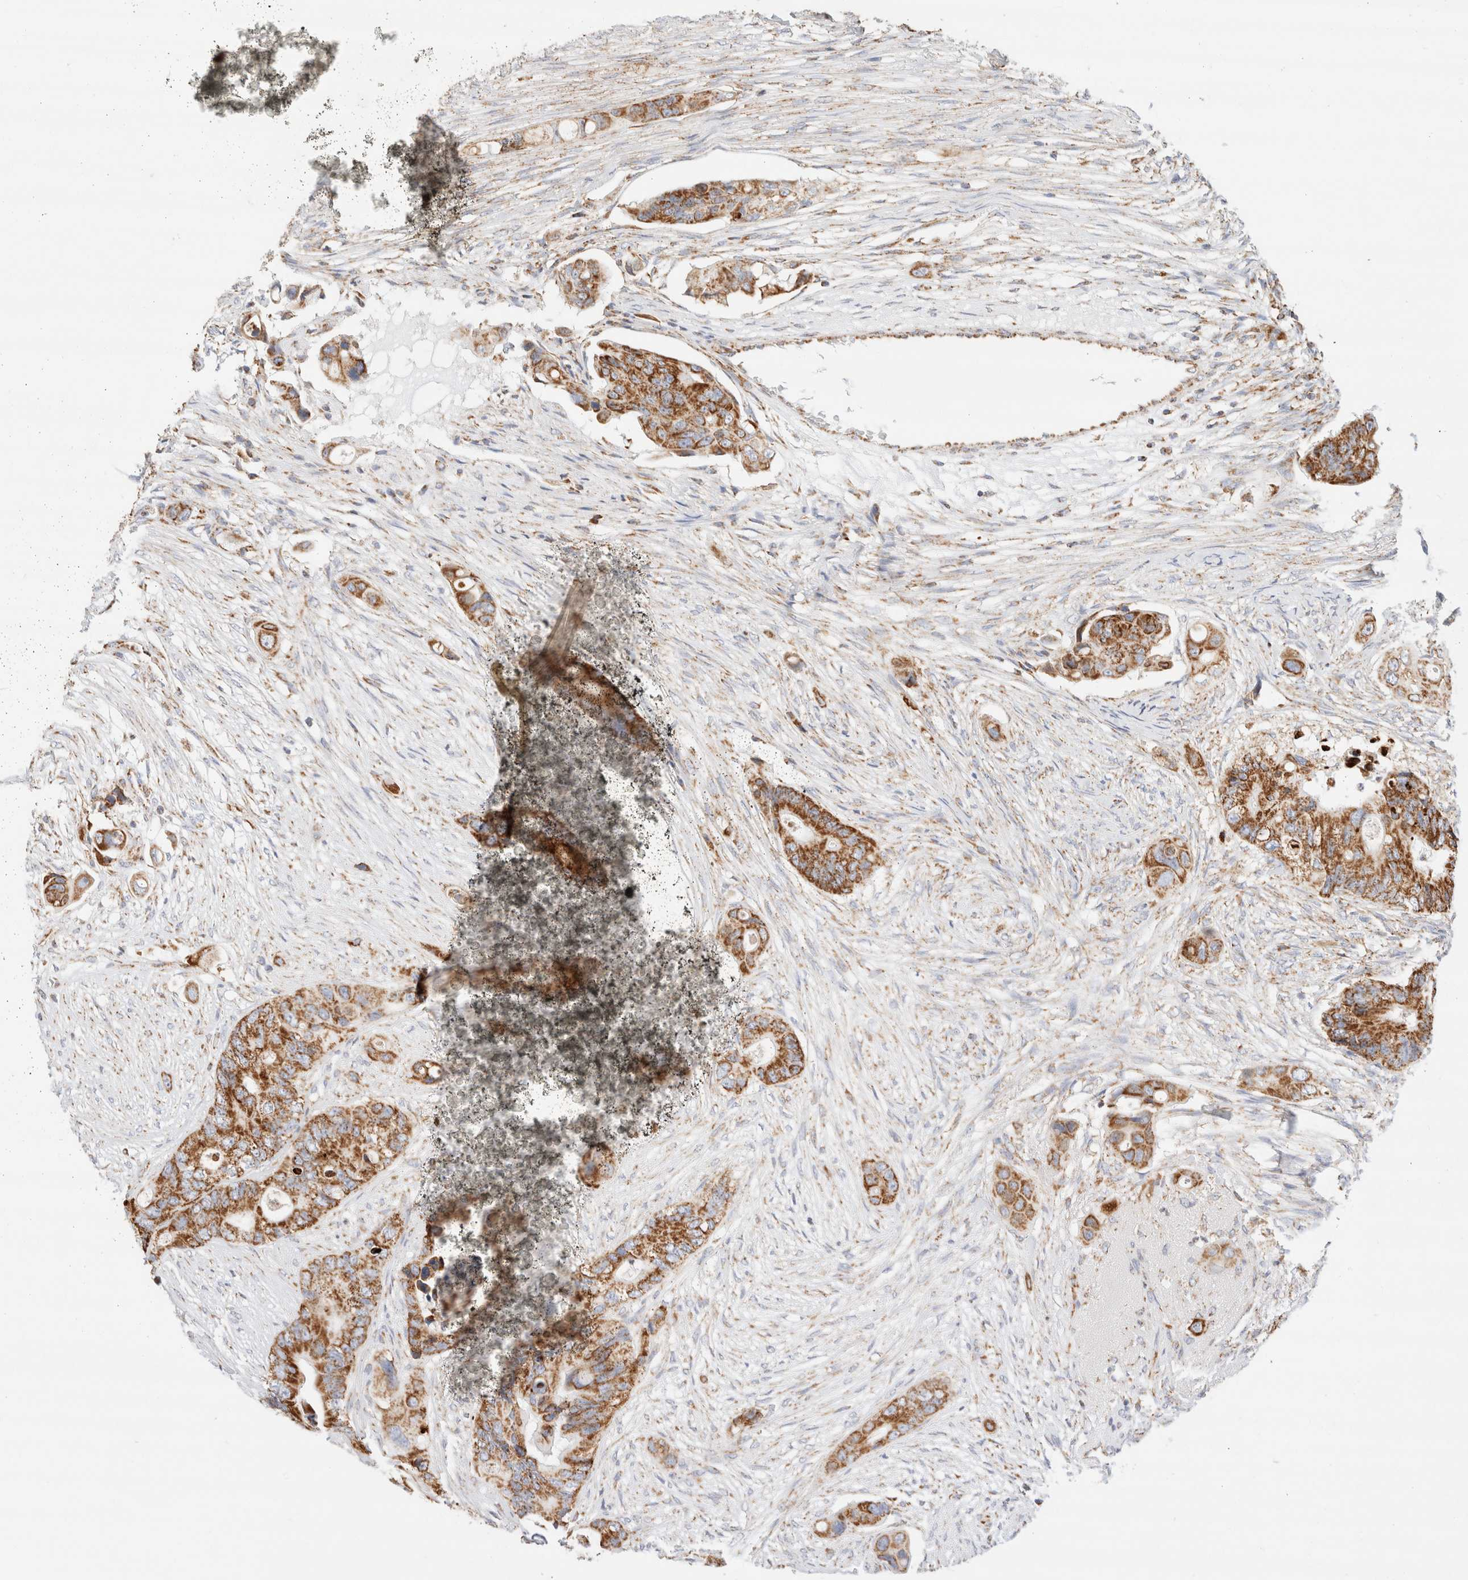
{"staining": {"intensity": "moderate", "quantity": ">75%", "location": "cytoplasmic/membranous"}, "tissue": "colorectal cancer", "cell_type": "Tumor cells", "image_type": "cancer", "snomed": [{"axis": "morphology", "description": "Adenocarcinoma, NOS"}, {"axis": "topography", "description": "Colon"}], "caption": "Immunohistochemical staining of human colorectal cancer (adenocarcinoma) shows moderate cytoplasmic/membranous protein staining in approximately >75% of tumor cells. (DAB (3,3'-diaminobenzidine) IHC with brightfield microscopy, high magnification).", "gene": "PHB2", "patient": {"sex": "female", "age": 57}}